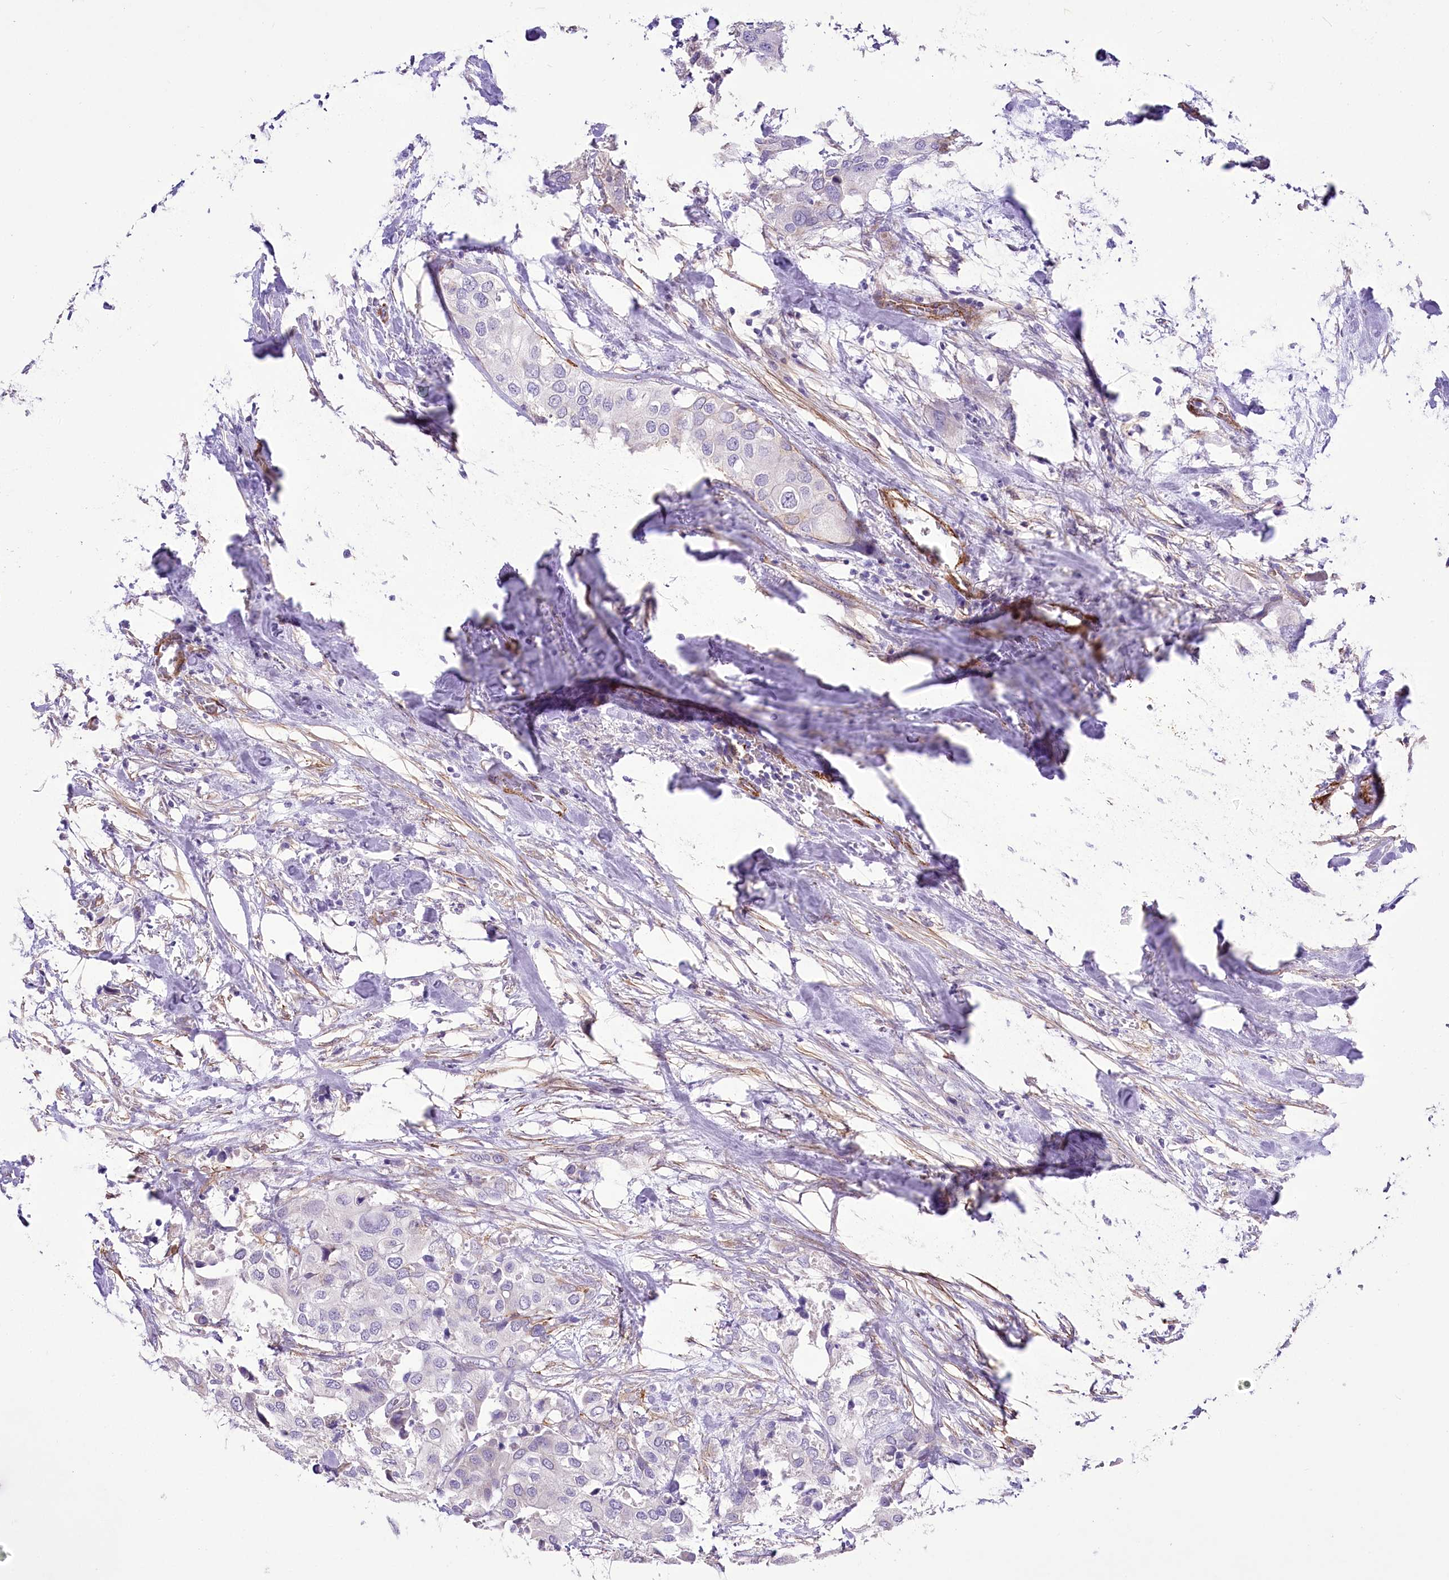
{"staining": {"intensity": "negative", "quantity": "none", "location": "none"}, "tissue": "urothelial cancer", "cell_type": "Tumor cells", "image_type": "cancer", "snomed": [{"axis": "morphology", "description": "Urothelial carcinoma, High grade"}, {"axis": "topography", "description": "Urinary bladder"}], "caption": "A micrograph of human urothelial cancer is negative for staining in tumor cells.", "gene": "SYNPO2", "patient": {"sex": "male", "age": 64}}